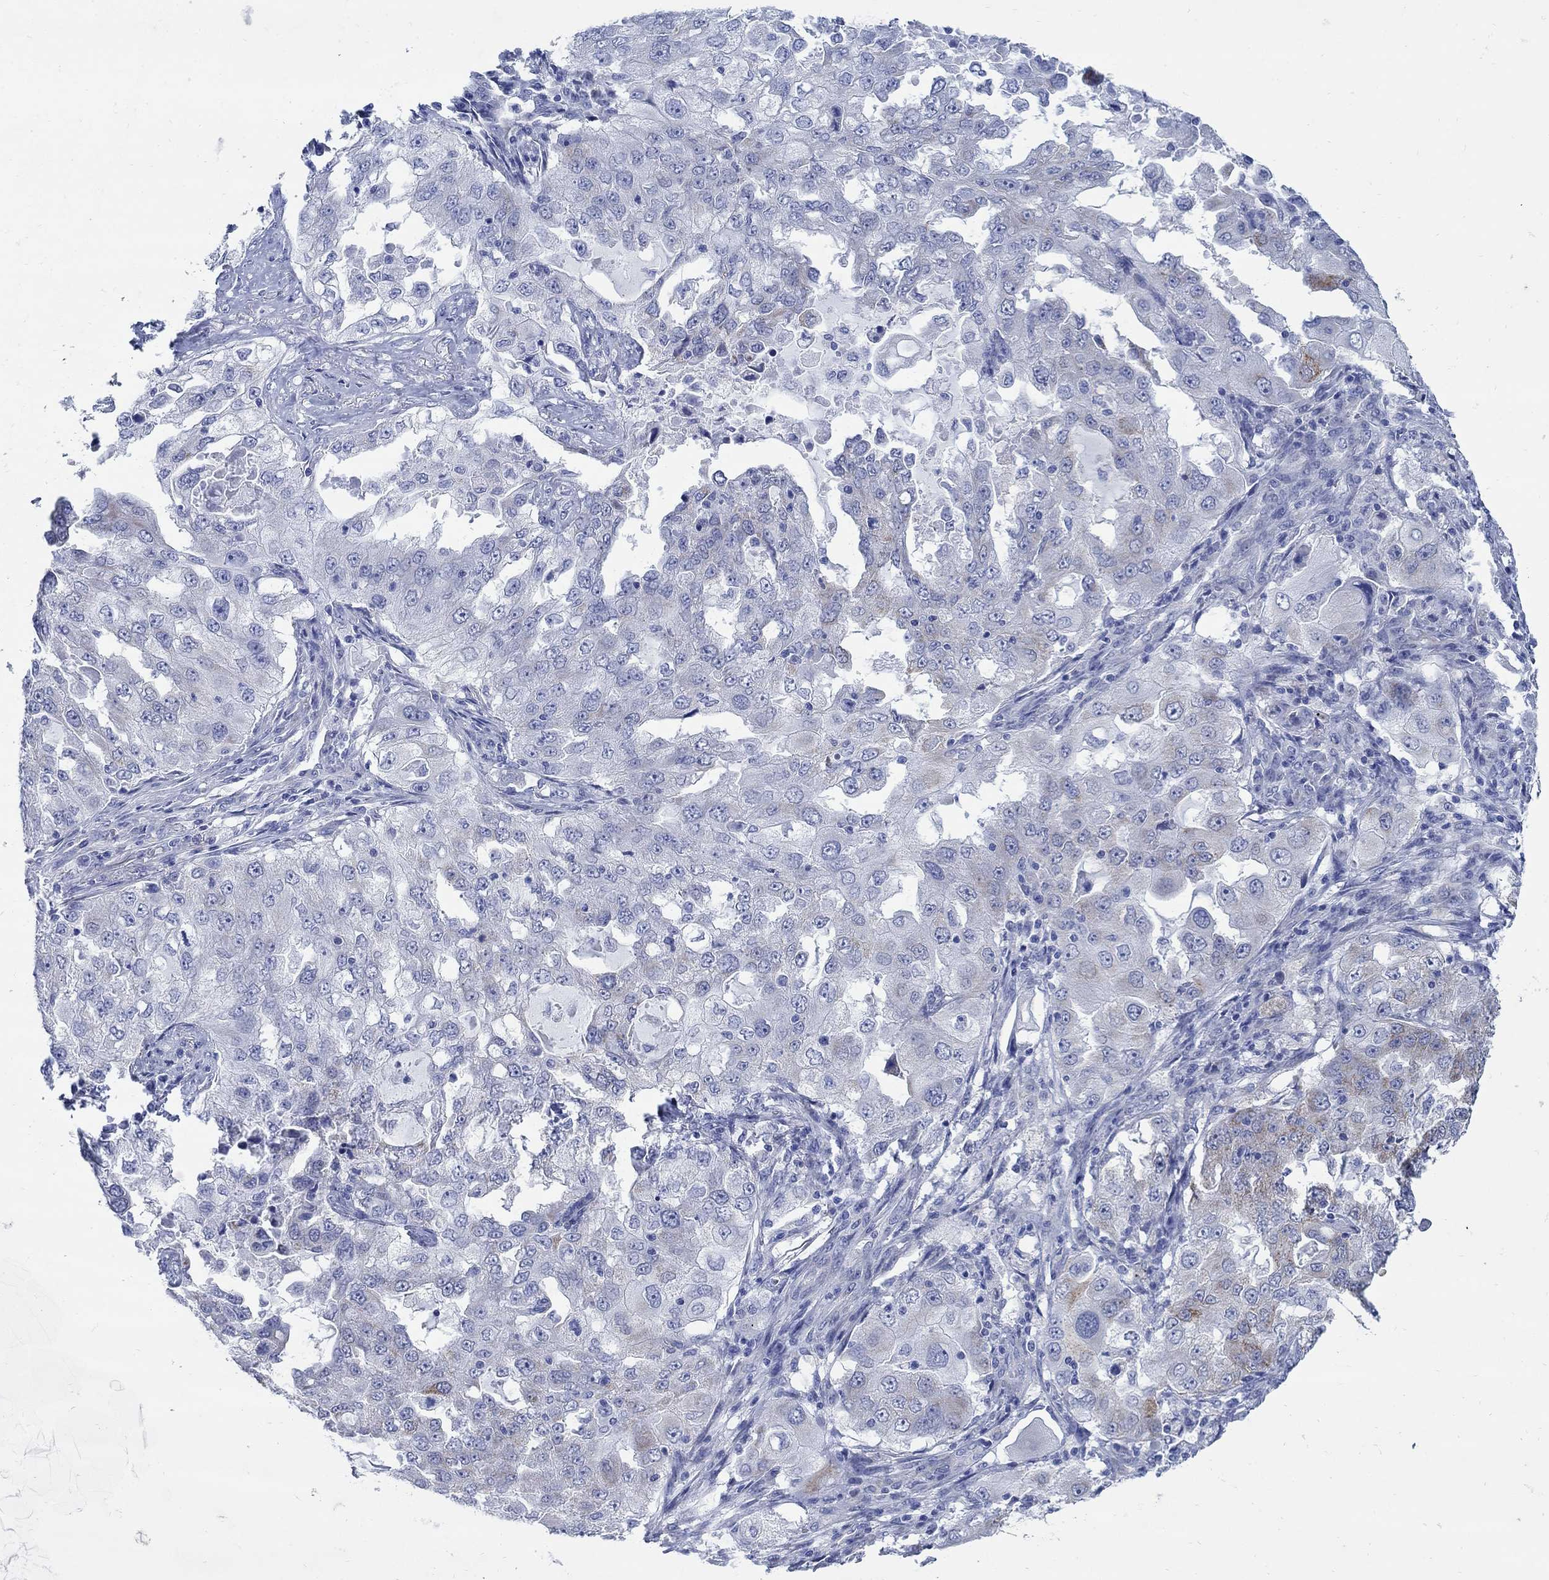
{"staining": {"intensity": "moderate", "quantity": "<25%", "location": "cytoplasmic/membranous"}, "tissue": "lung cancer", "cell_type": "Tumor cells", "image_type": "cancer", "snomed": [{"axis": "morphology", "description": "Adenocarcinoma, NOS"}, {"axis": "topography", "description": "Lung"}], "caption": "A histopathology image of human lung cancer (adenocarcinoma) stained for a protein shows moderate cytoplasmic/membranous brown staining in tumor cells.", "gene": "ZDHHC14", "patient": {"sex": "female", "age": 61}}